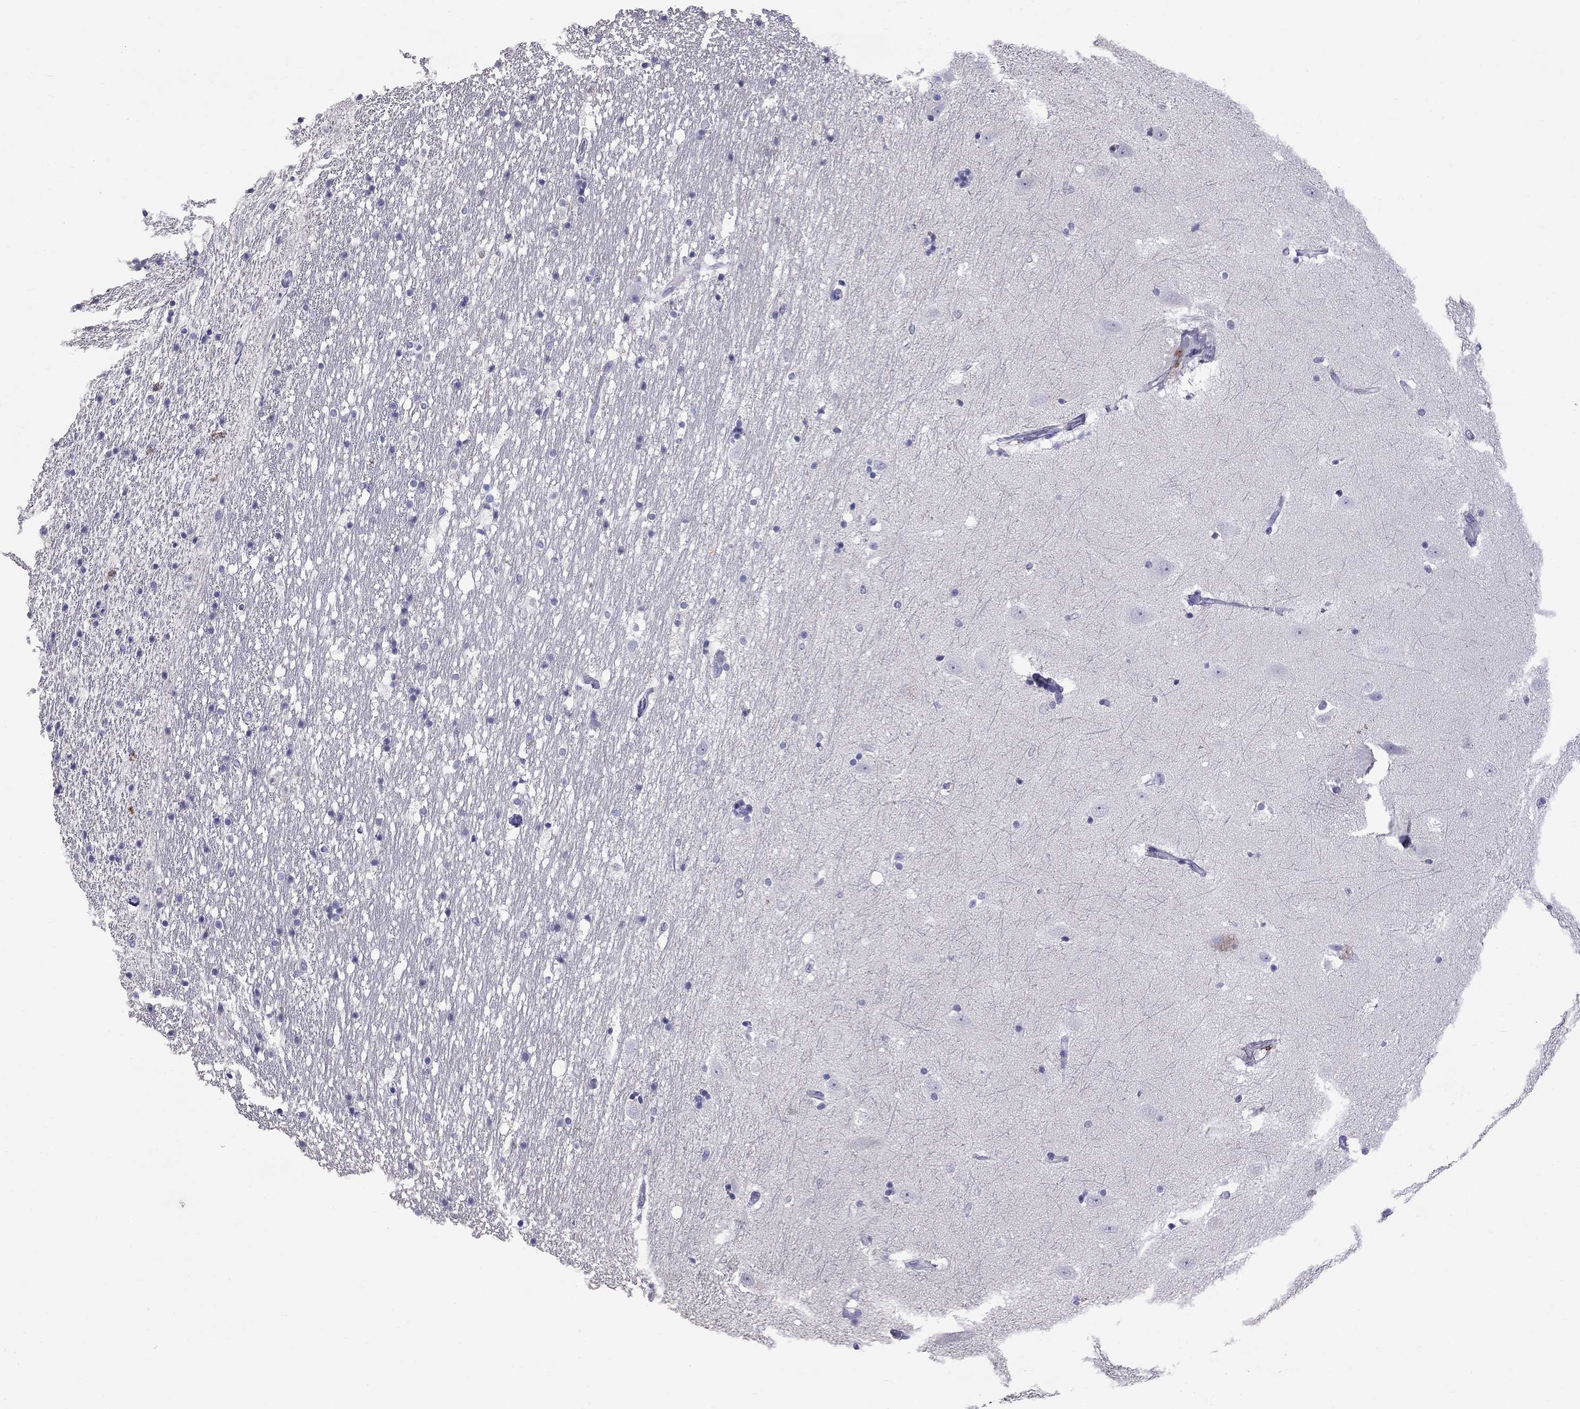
{"staining": {"intensity": "negative", "quantity": "none", "location": "none"}, "tissue": "hippocampus", "cell_type": "Glial cells", "image_type": "normal", "snomed": [{"axis": "morphology", "description": "Normal tissue, NOS"}, {"axis": "topography", "description": "Hippocampus"}], "caption": "Immunohistochemistry image of benign hippocampus: hippocampus stained with DAB (3,3'-diaminobenzidine) reveals no significant protein positivity in glial cells. (DAB (3,3'-diaminobenzidine) IHC visualized using brightfield microscopy, high magnification).", "gene": "CFAP91", "patient": {"sex": "male", "age": 49}}